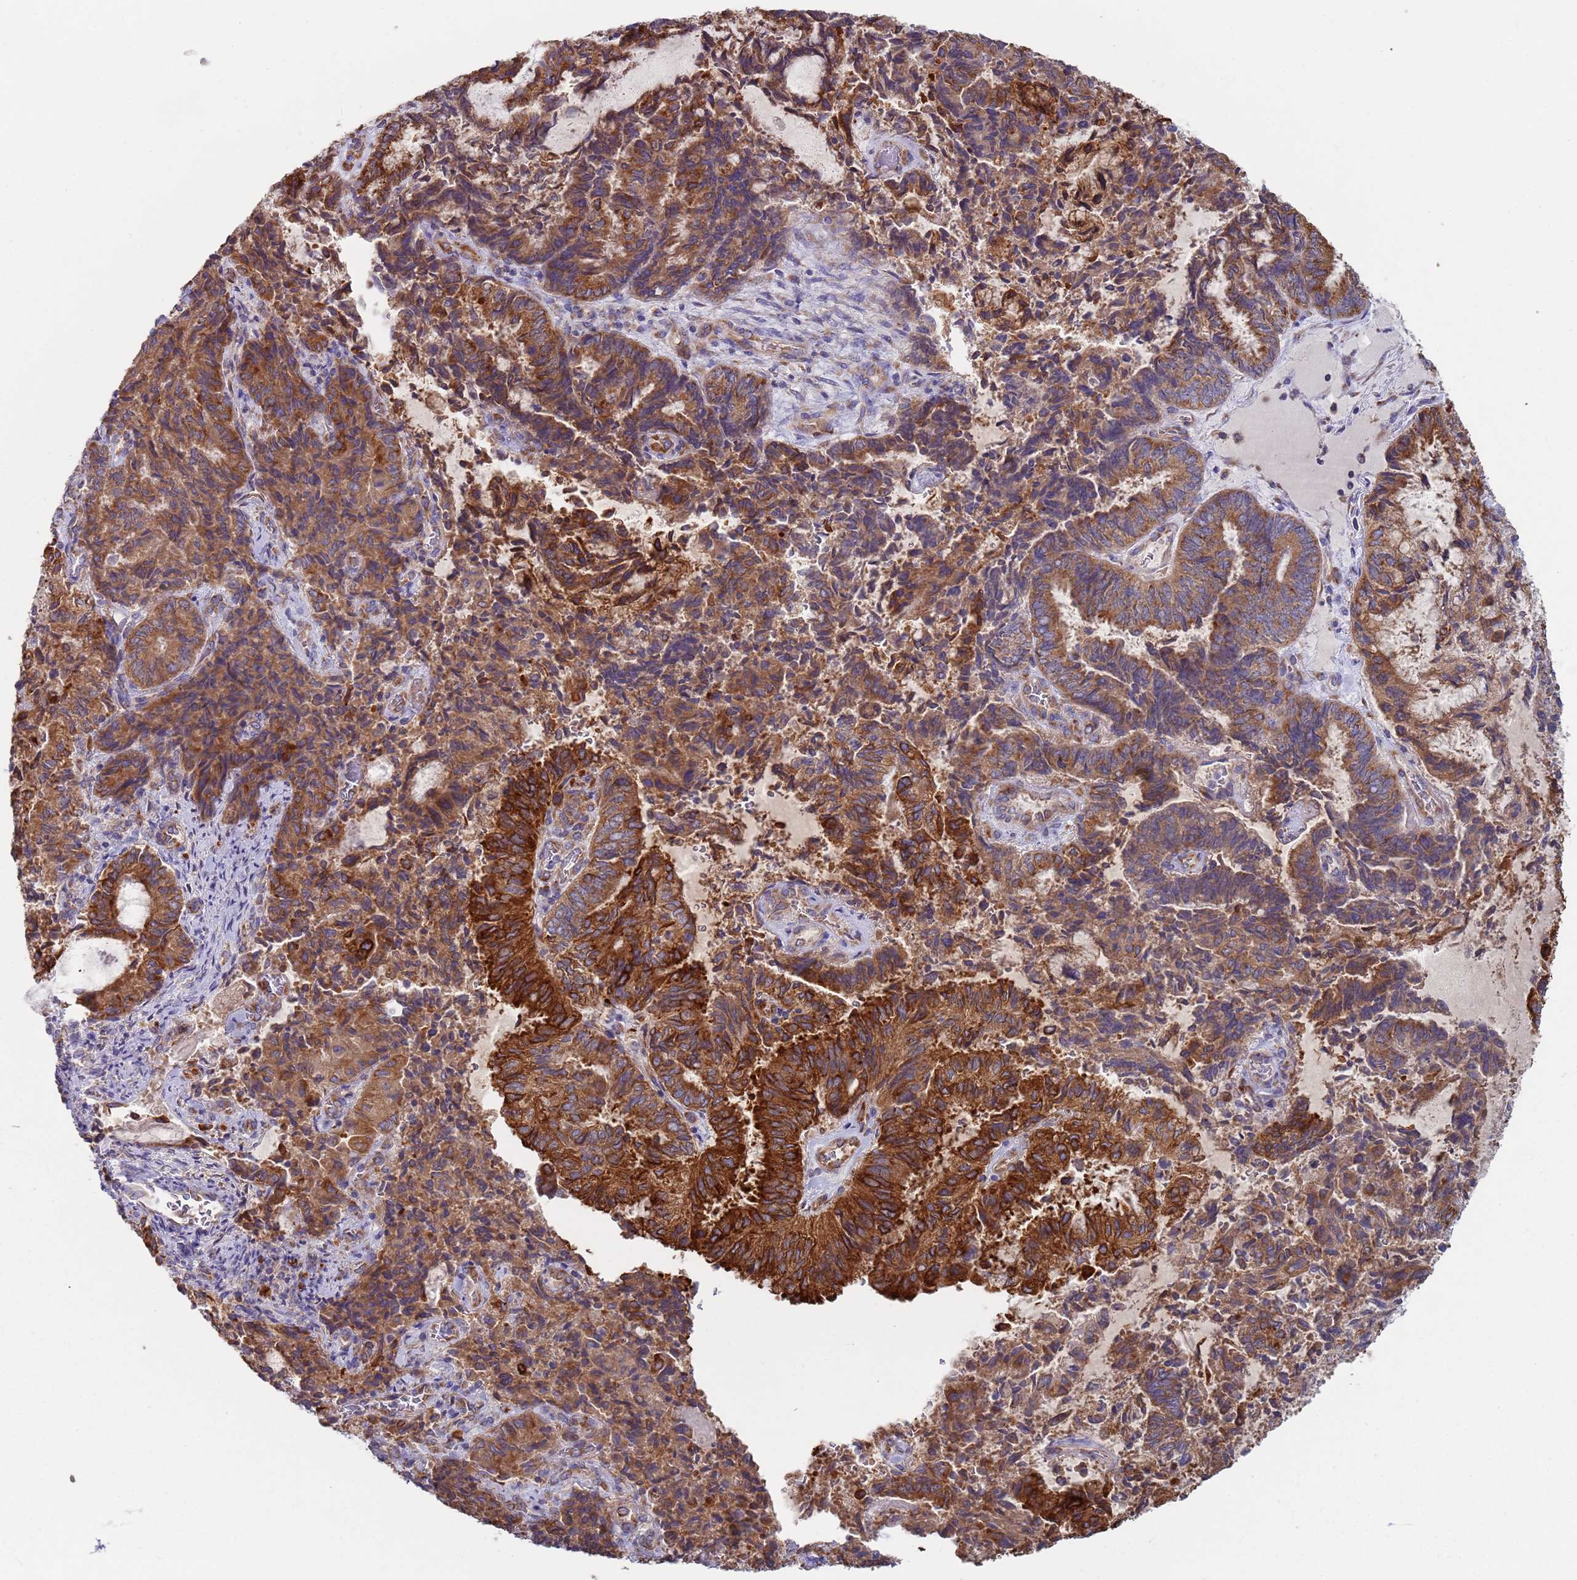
{"staining": {"intensity": "strong", "quantity": ">75%", "location": "cytoplasmic/membranous"}, "tissue": "endometrial cancer", "cell_type": "Tumor cells", "image_type": "cancer", "snomed": [{"axis": "morphology", "description": "Adenocarcinoma, NOS"}, {"axis": "topography", "description": "Endometrium"}], "caption": "Immunohistochemistry (DAB) staining of human endometrial cancer (adenocarcinoma) demonstrates strong cytoplasmic/membranous protein staining in approximately >75% of tumor cells.", "gene": "ZNF844", "patient": {"sex": "female", "age": 80}}